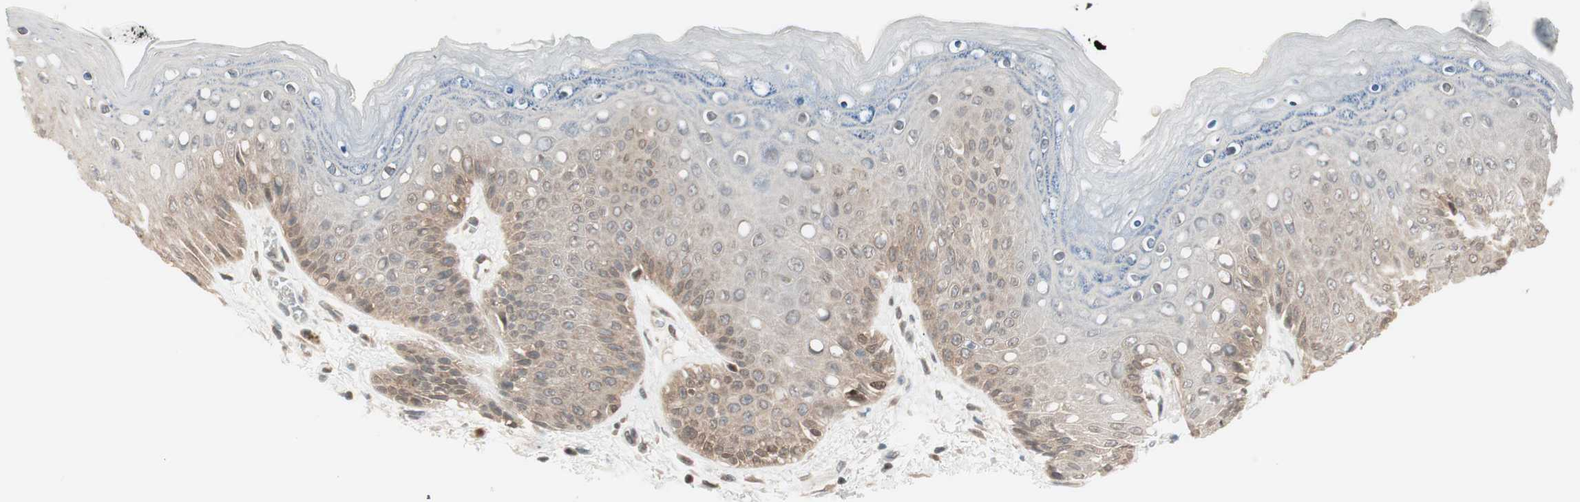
{"staining": {"intensity": "weak", "quantity": "25%-75%", "location": "cytoplasmic/membranous"}, "tissue": "skin", "cell_type": "Epidermal cells", "image_type": "normal", "snomed": [{"axis": "morphology", "description": "Normal tissue, NOS"}, {"axis": "topography", "description": "Anal"}], "caption": "Immunohistochemical staining of normal skin demonstrates low levels of weak cytoplasmic/membranous expression in approximately 25%-75% of epidermal cells.", "gene": "UBE2I", "patient": {"sex": "female", "age": 46}}